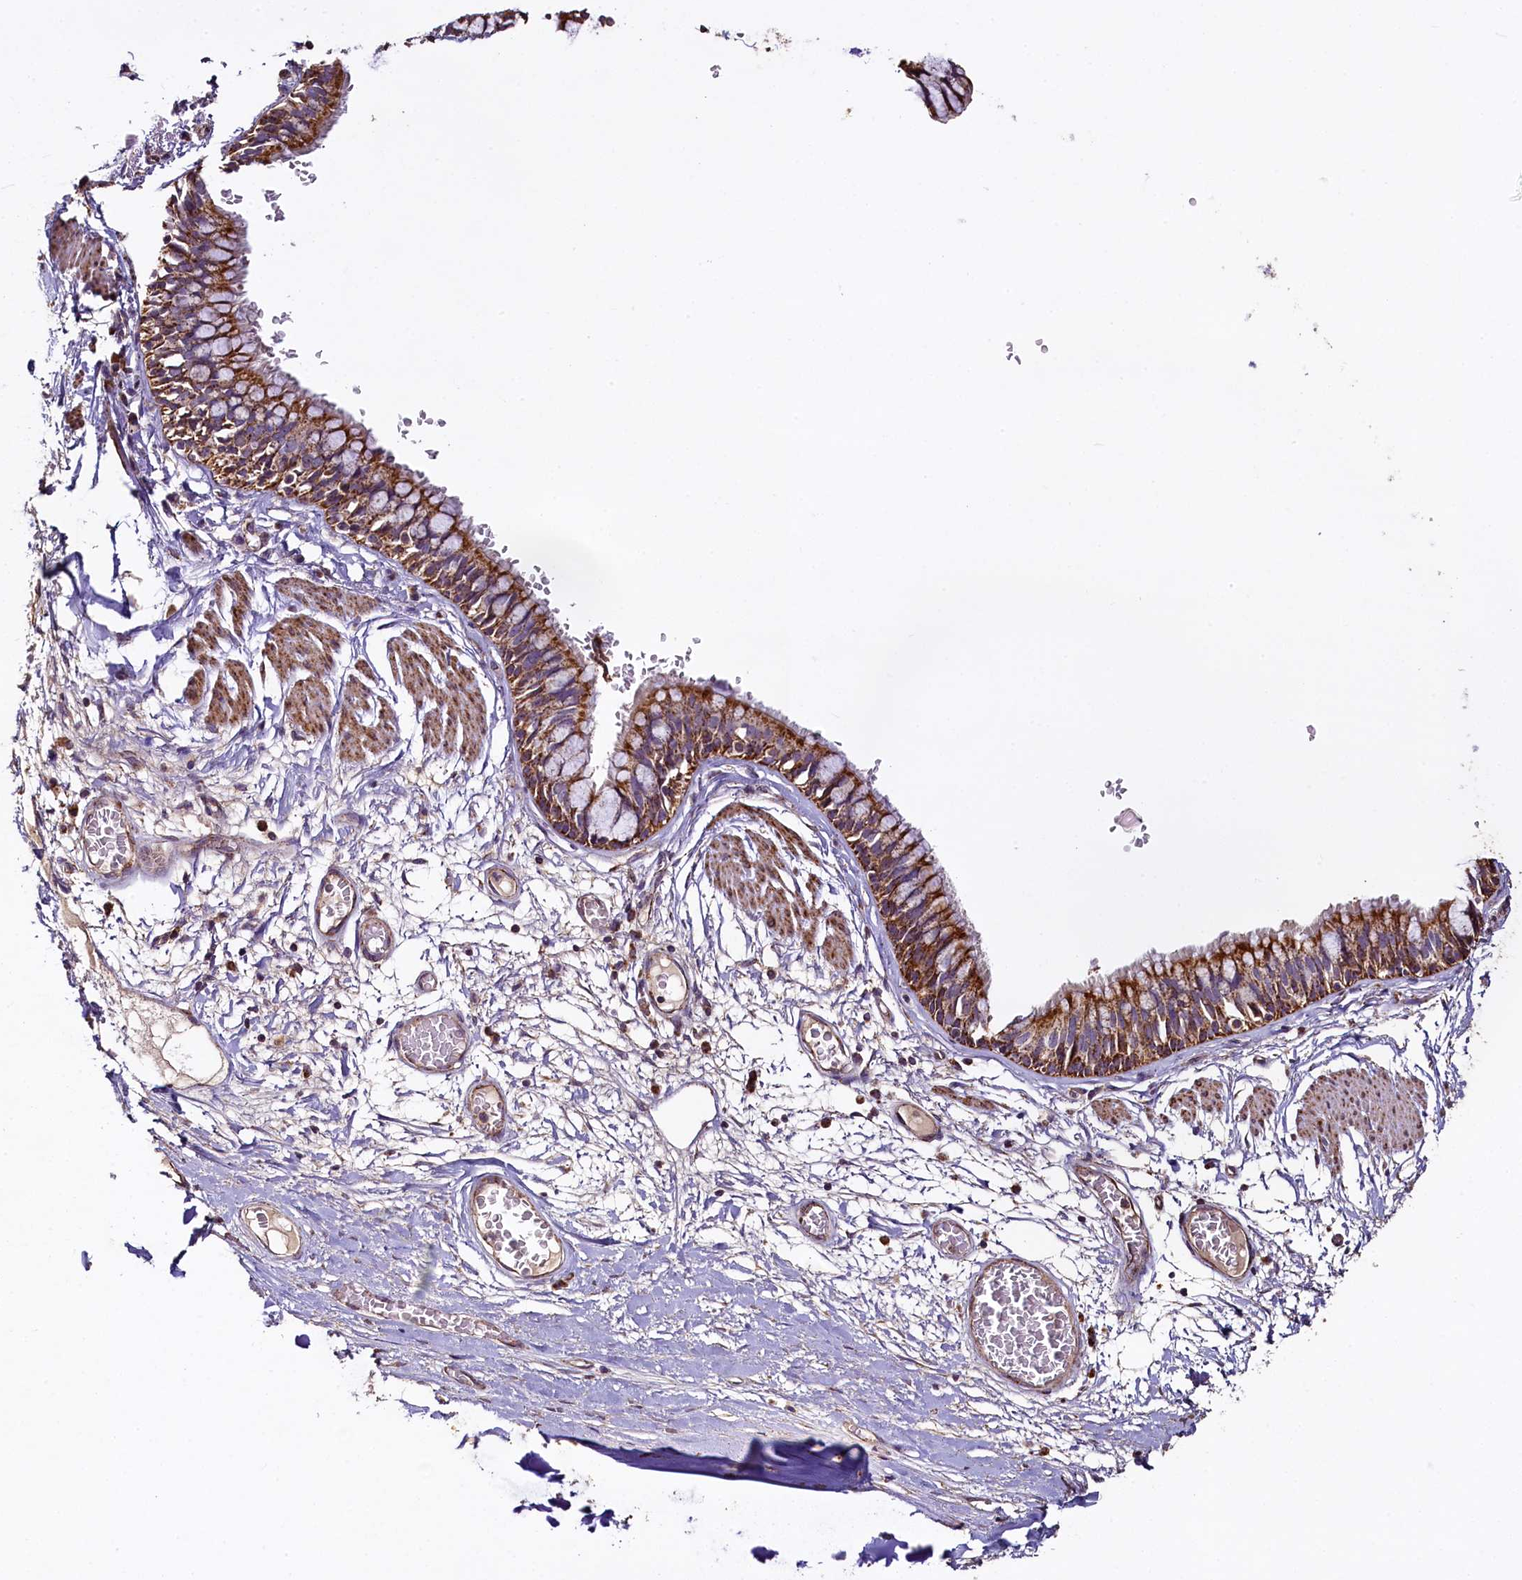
{"staining": {"intensity": "strong", "quantity": ">75%", "location": "cytoplasmic/membranous"}, "tissue": "bronchus", "cell_type": "Respiratory epithelial cells", "image_type": "normal", "snomed": [{"axis": "morphology", "description": "Normal tissue, NOS"}, {"axis": "topography", "description": "Cartilage tissue"}, {"axis": "topography", "description": "Bronchus"}], "caption": "Protein expression analysis of benign human bronchus reveals strong cytoplasmic/membranous staining in approximately >75% of respiratory epithelial cells. (Brightfield microscopy of DAB IHC at high magnification).", "gene": "COQ9", "patient": {"sex": "female", "age": 36}}